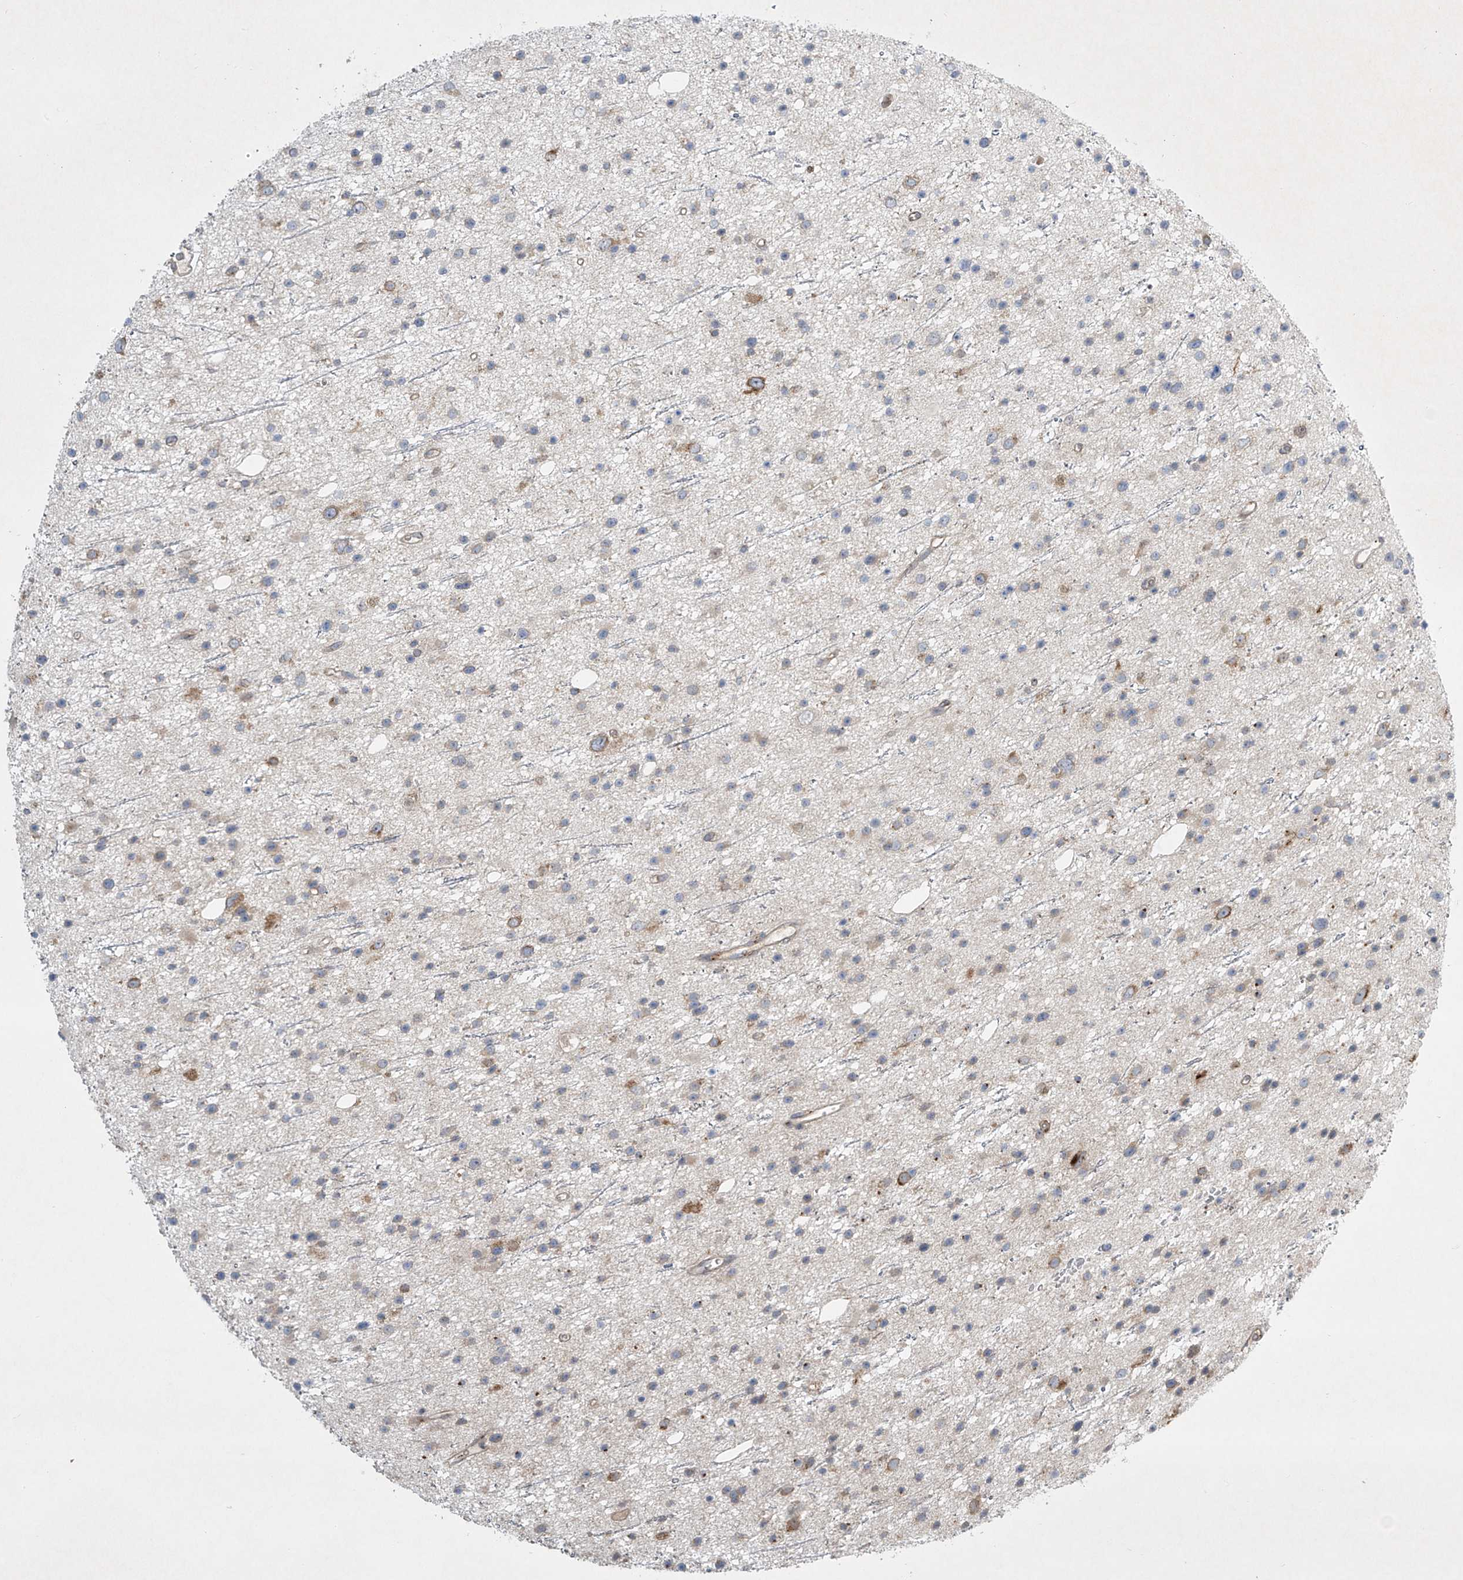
{"staining": {"intensity": "weak", "quantity": "25%-75%", "location": "cytoplasmic/membranous"}, "tissue": "glioma", "cell_type": "Tumor cells", "image_type": "cancer", "snomed": [{"axis": "morphology", "description": "Glioma, malignant, Low grade"}, {"axis": "topography", "description": "Cerebral cortex"}], "caption": "Immunohistochemical staining of low-grade glioma (malignant) shows weak cytoplasmic/membranous protein staining in approximately 25%-75% of tumor cells. The staining was performed using DAB to visualize the protein expression in brown, while the nuclei were stained in blue with hematoxylin (Magnification: 20x).", "gene": "TJAP1", "patient": {"sex": "female", "age": 39}}